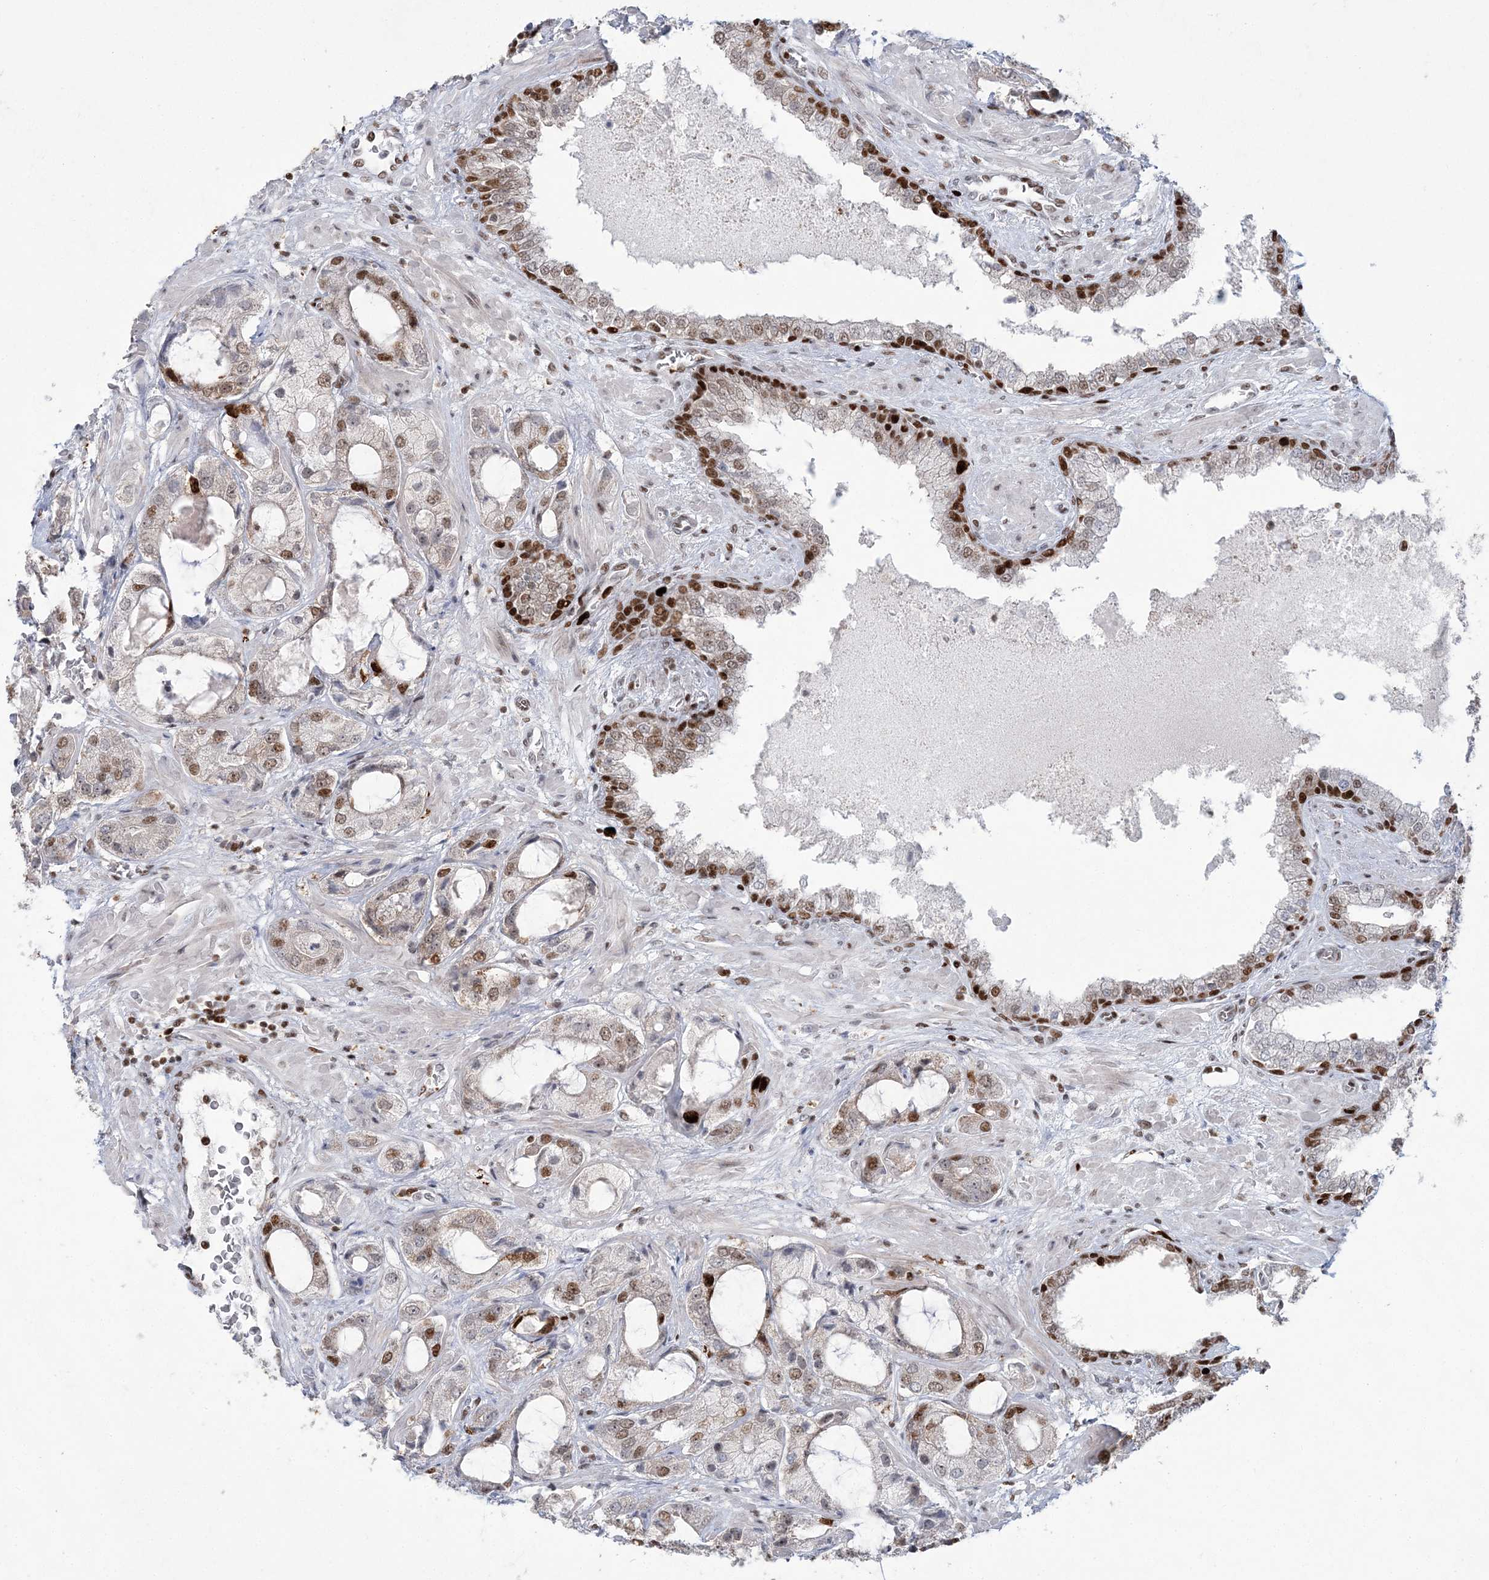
{"staining": {"intensity": "moderate", "quantity": "<25%", "location": "nuclear"}, "tissue": "prostate cancer", "cell_type": "Tumor cells", "image_type": "cancer", "snomed": [{"axis": "morphology", "description": "Normal tissue, NOS"}, {"axis": "morphology", "description": "Adenocarcinoma, High grade"}, {"axis": "topography", "description": "Prostate"}, {"axis": "topography", "description": "Peripheral nerve tissue"}], "caption": "Prostate cancer (high-grade adenocarcinoma) stained with a brown dye exhibits moderate nuclear positive staining in approximately <25% of tumor cells.", "gene": "LIG1", "patient": {"sex": "male", "age": 59}}